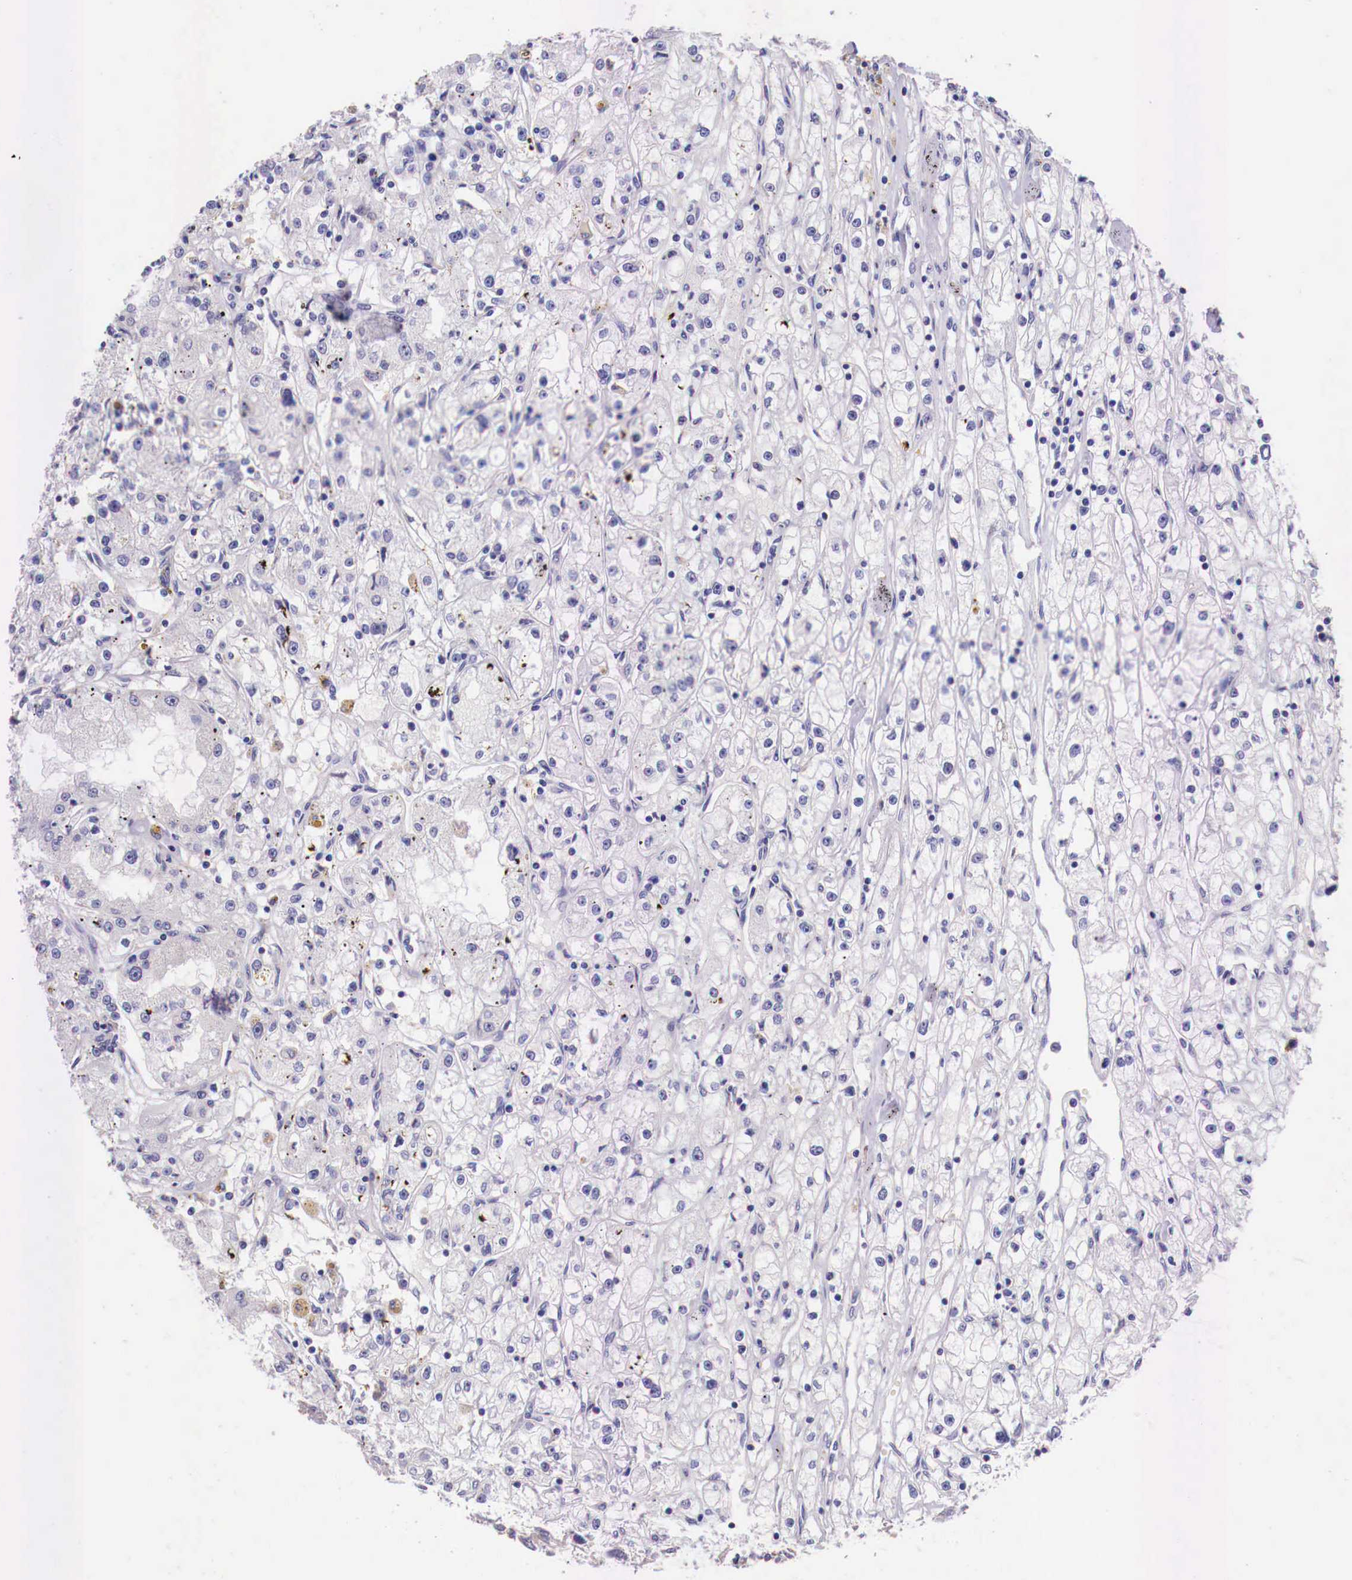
{"staining": {"intensity": "negative", "quantity": "none", "location": "none"}, "tissue": "renal cancer", "cell_type": "Tumor cells", "image_type": "cancer", "snomed": [{"axis": "morphology", "description": "Adenocarcinoma, NOS"}, {"axis": "topography", "description": "Kidney"}], "caption": "The IHC histopathology image has no significant staining in tumor cells of adenocarcinoma (renal) tissue. The staining is performed using DAB brown chromogen with nuclei counter-stained in using hematoxylin.", "gene": "GRIPAP1", "patient": {"sex": "male", "age": 56}}